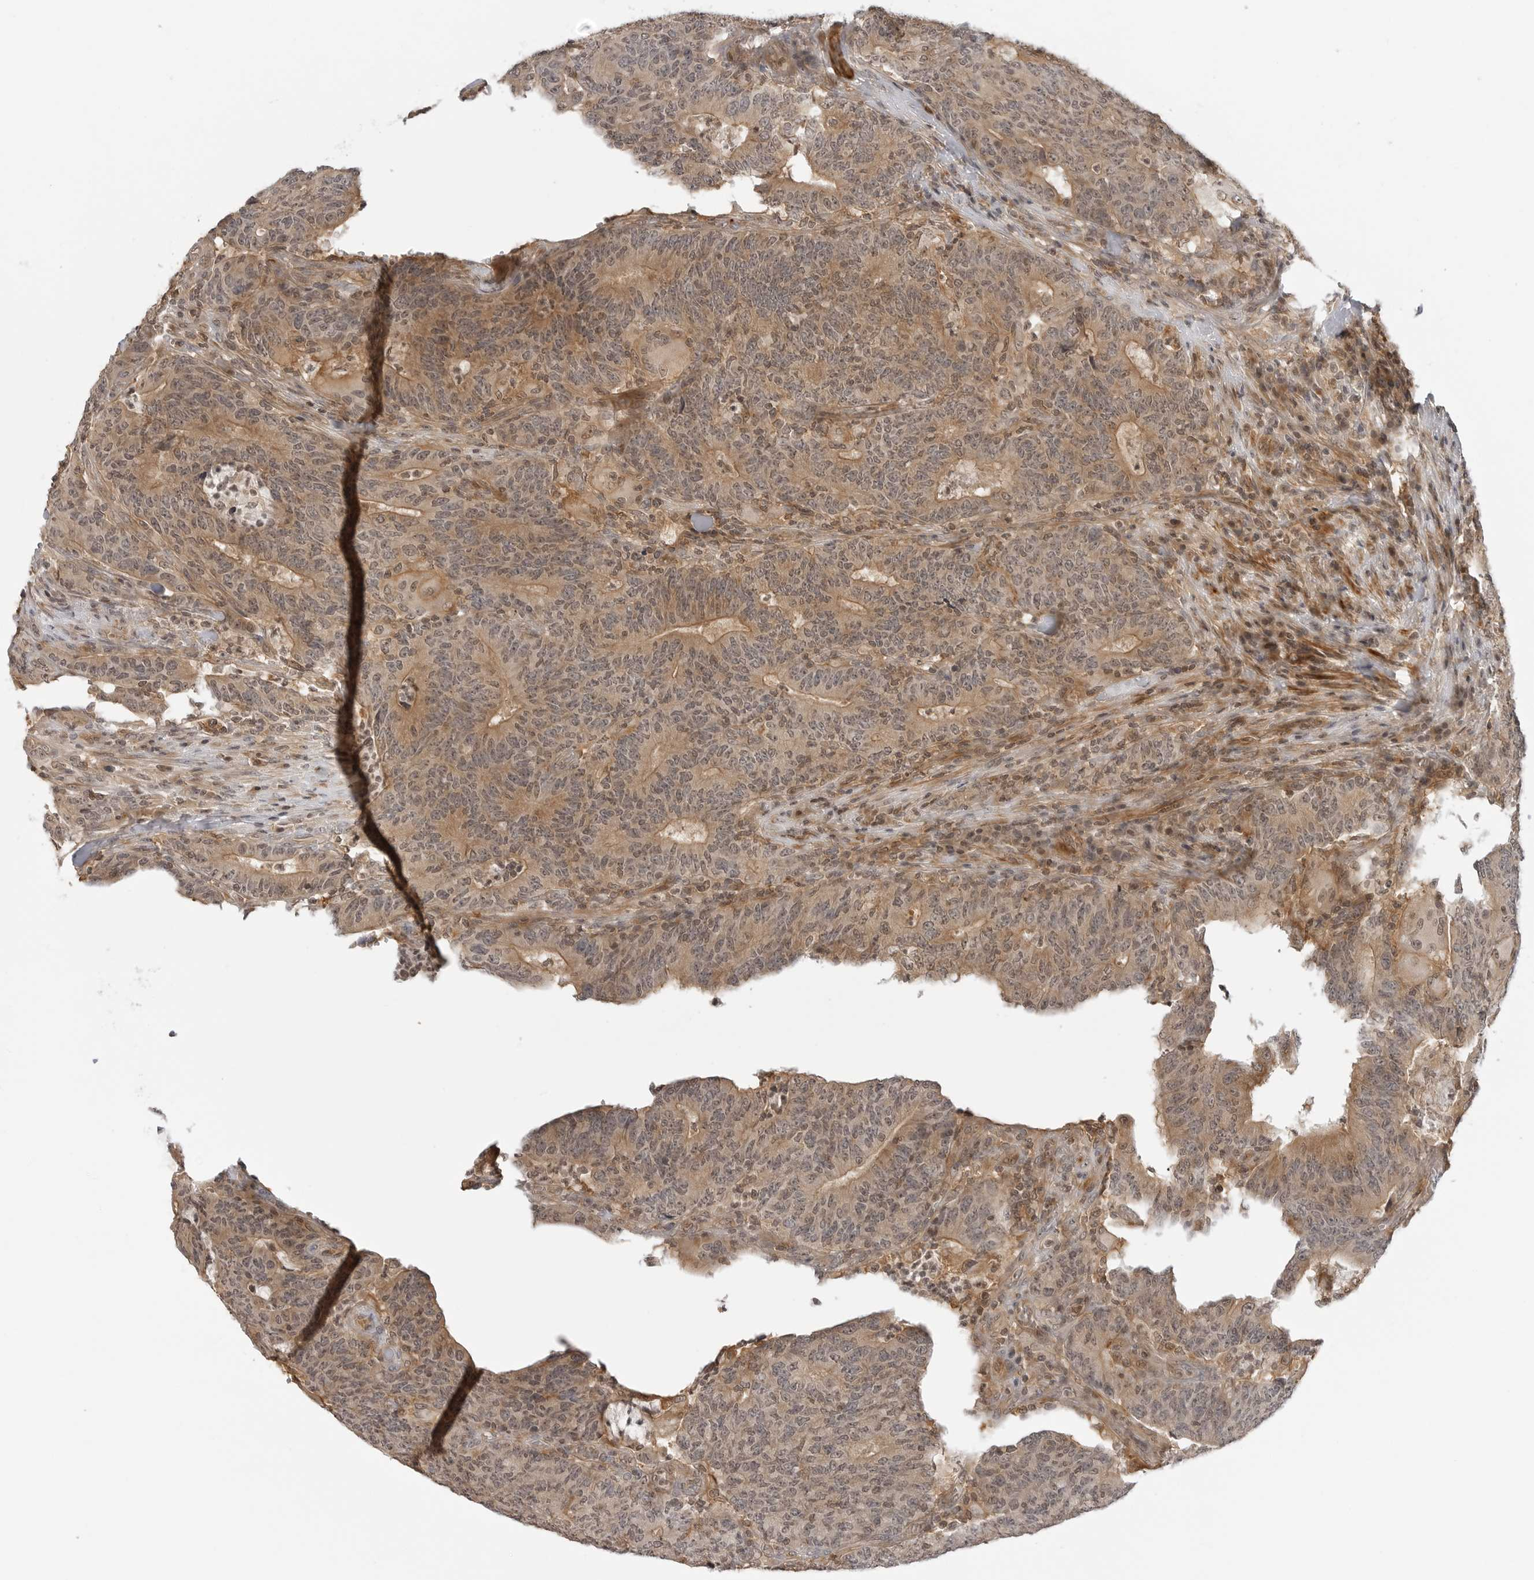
{"staining": {"intensity": "moderate", "quantity": ">75%", "location": "cytoplasmic/membranous,nuclear"}, "tissue": "colorectal cancer", "cell_type": "Tumor cells", "image_type": "cancer", "snomed": [{"axis": "morphology", "description": "Normal tissue, NOS"}, {"axis": "morphology", "description": "Adenocarcinoma, NOS"}, {"axis": "topography", "description": "Colon"}], "caption": "Immunohistochemistry (IHC) staining of colorectal adenocarcinoma, which demonstrates medium levels of moderate cytoplasmic/membranous and nuclear expression in about >75% of tumor cells indicating moderate cytoplasmic/membranous and nuclear protein staining. The staining was performed using DAB (3,3'-diaminobenzidine) (brown) for protein detection and nuclei were counterstained in hematoxylin (blue).", "gene": "MAP2K5", "patient": {"sex": "female", "age": 75}}